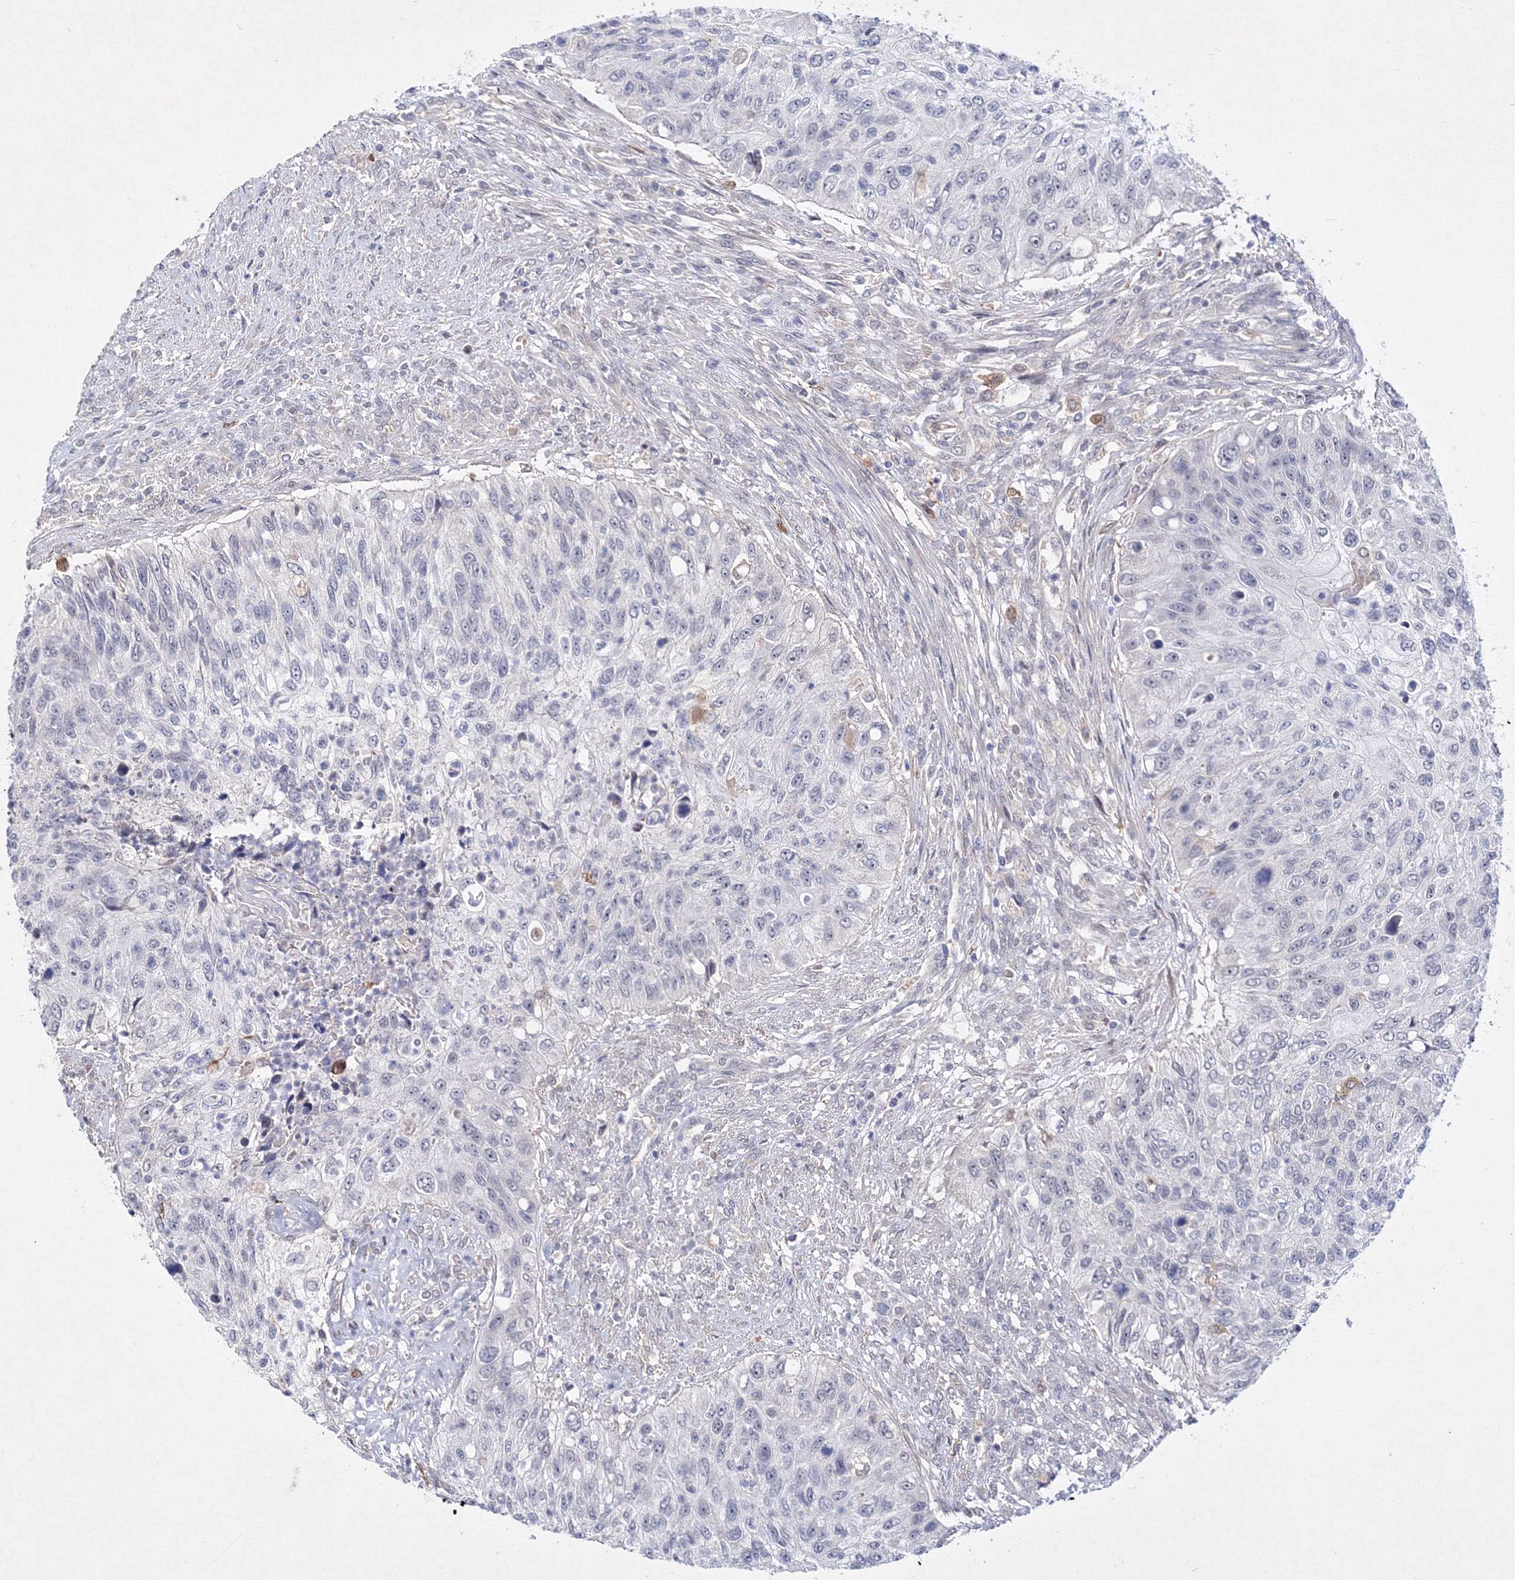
{"staining": {"intensity": "negative", "quantity": "none", "location": "none"}, "tissue": "urothelial cancer", "cell_type": "Tumor cells", "image_type": "cancer", "snomed": [{"axis": "morphology", "description": "Urothelial carcinoma, High grade"}, {"axis": "topography", "description": "Urinary bladder"}], "caption": "Tumor cells are negative for brown protein staining in urothelial cancer. Nuclei are stained in blue.", "gene": "C11orf52", "patient": {"sex": "female", "age": 60}}